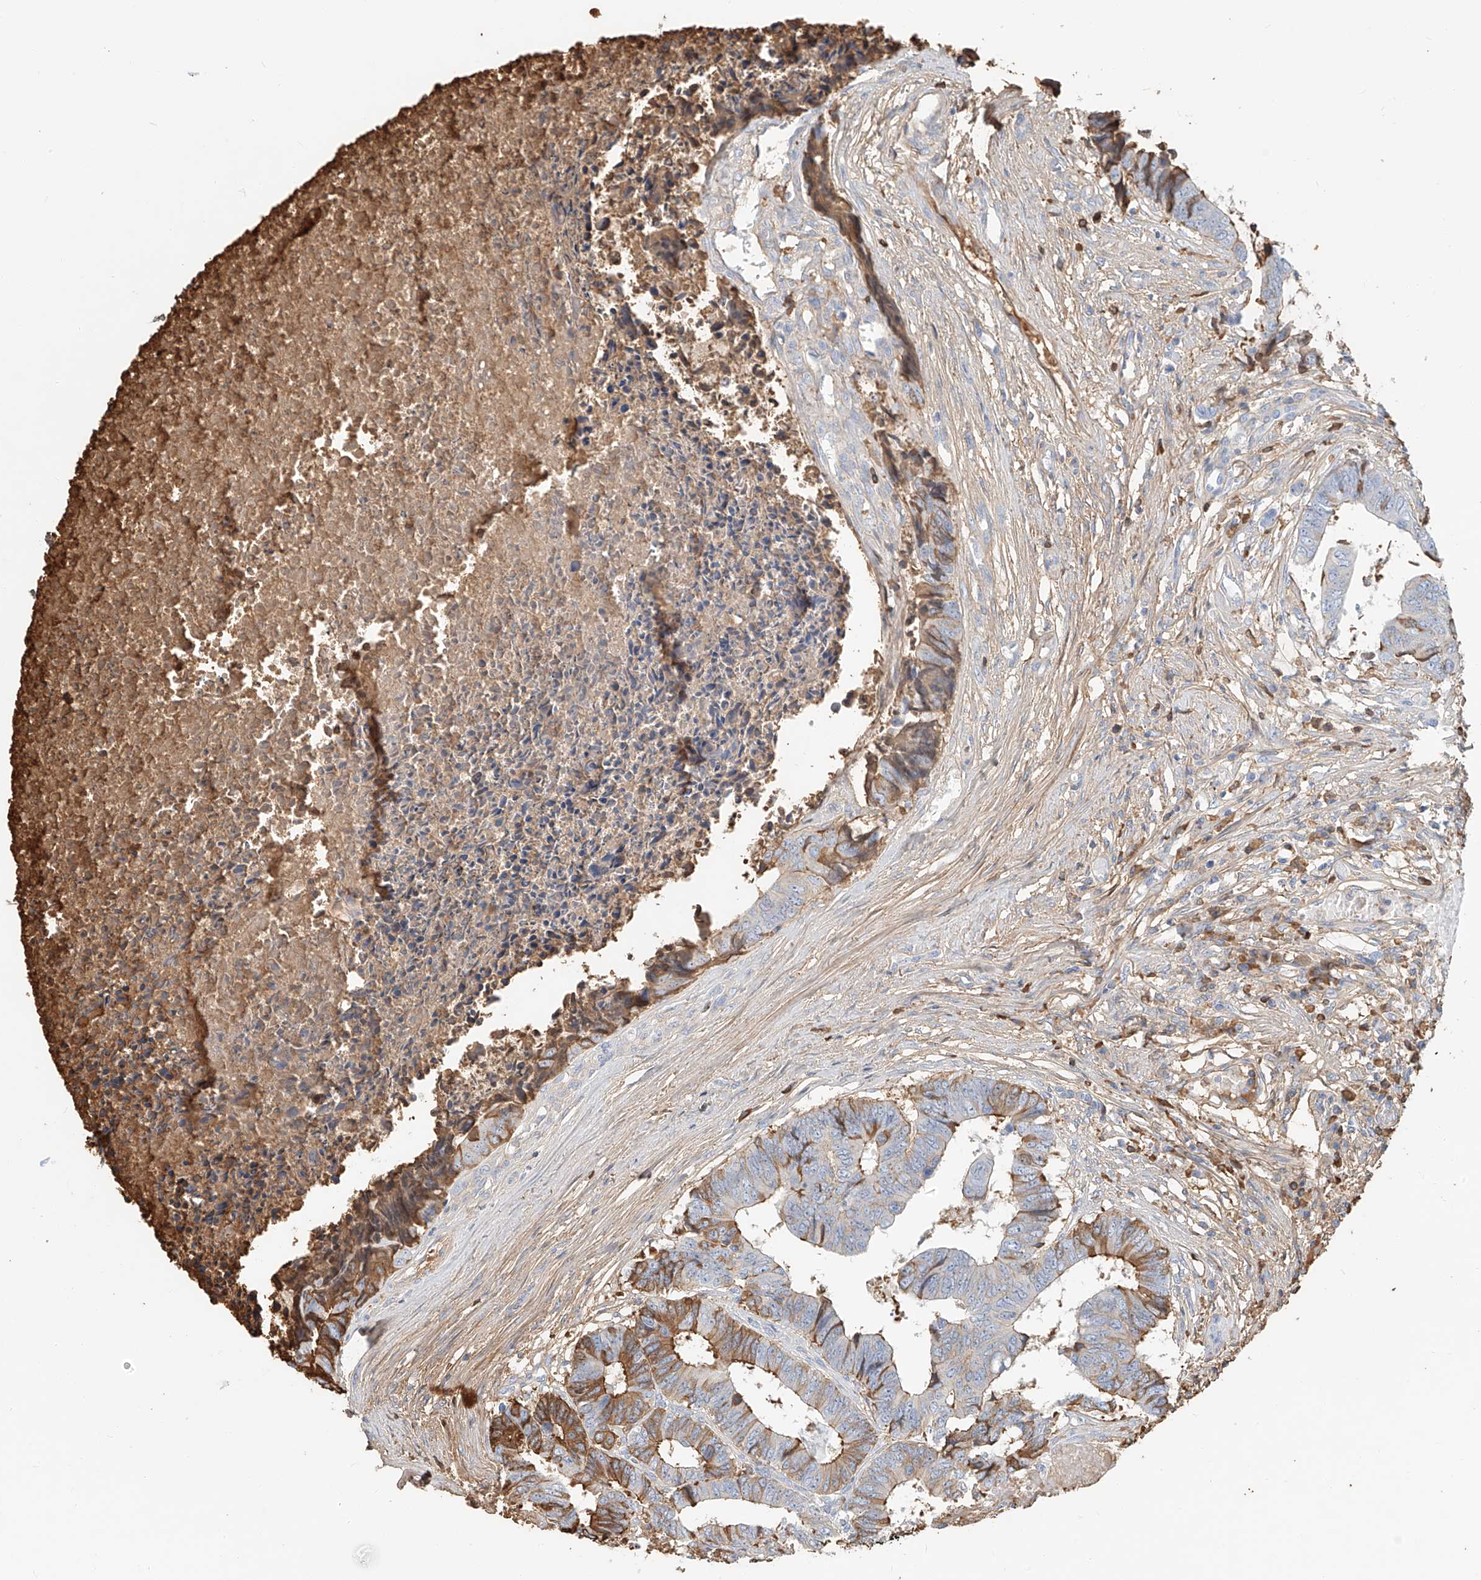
{"staining": {"intensity": "moderate", "quantity": "<25%", "location": "cytoplasmic/membranous"}, "tissue": "colorectal cancer", "cell_type": "Tumor cells", "image_type": "cancer", "snomed": [{"axis": "morphology", "description": "Adenocarcinoma, NOS"}, {"axis": "topography", "description": "Rectum"}], "caption": "Brown immunohistochemical staining in human colorectal cancer exhibits moderate cytoplasmic/membranous expression in approximately <25% of tumor cells.", "gene": "ZFP30", "patient": {"sex": "male", "age": 84}}